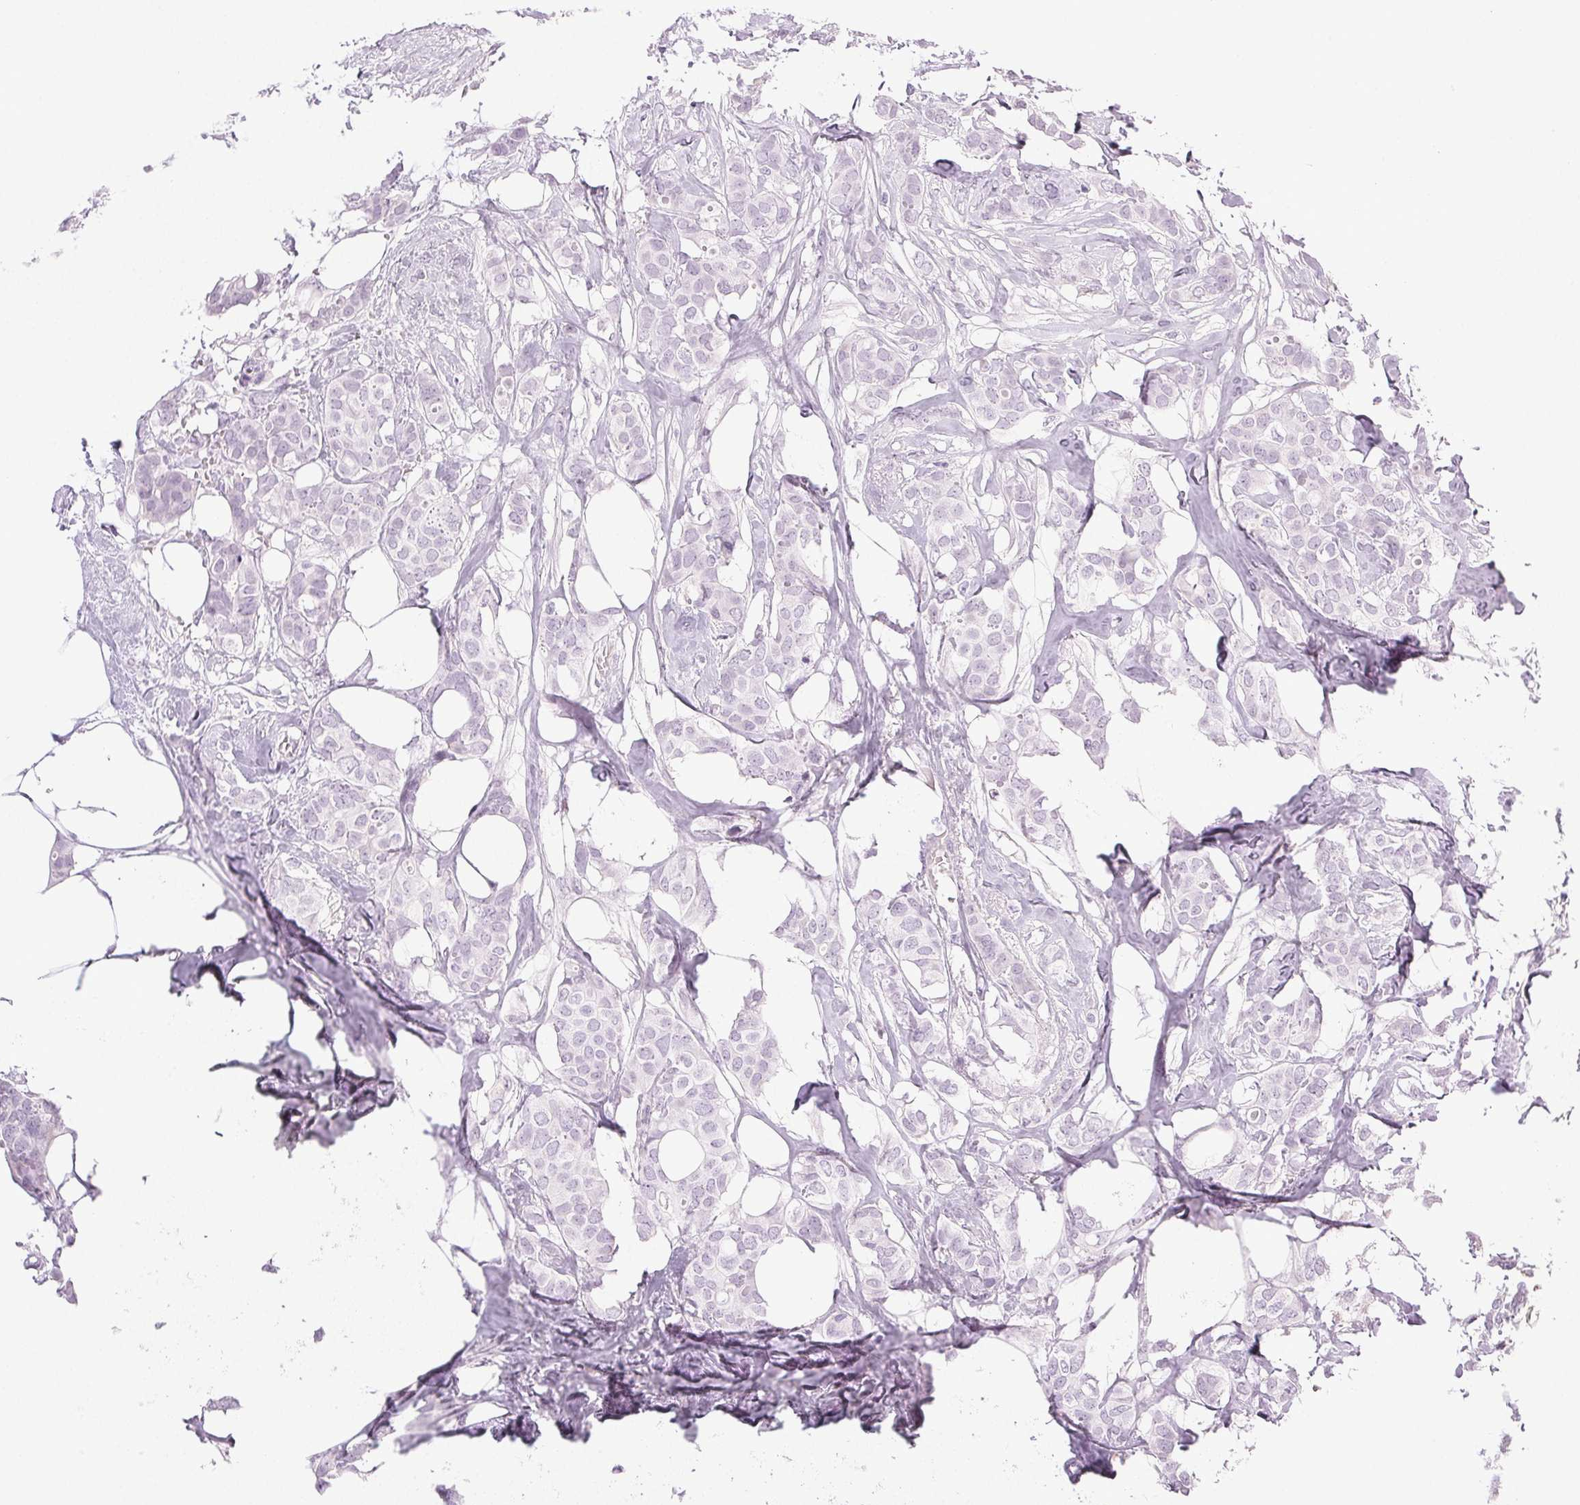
{"staining": {"intensity": "negative", "quantity": "none", "location": "none"}, "tissue": "breast cancer", "cell_type": "Tumor cells", "image_type": "cancer", "snomed": [{"axis": "morphology", "description": "Duct carcinoma"}, {"axis": "topography", "description": "Breast"}], "caption": "An immunohistochemistry (IHC) histopathology image of breast cancer is shown. There is no staining in tumor cells of breast cancer.", "gene": "COL7A1", "patient": {"sex": "female", "age": 62}}